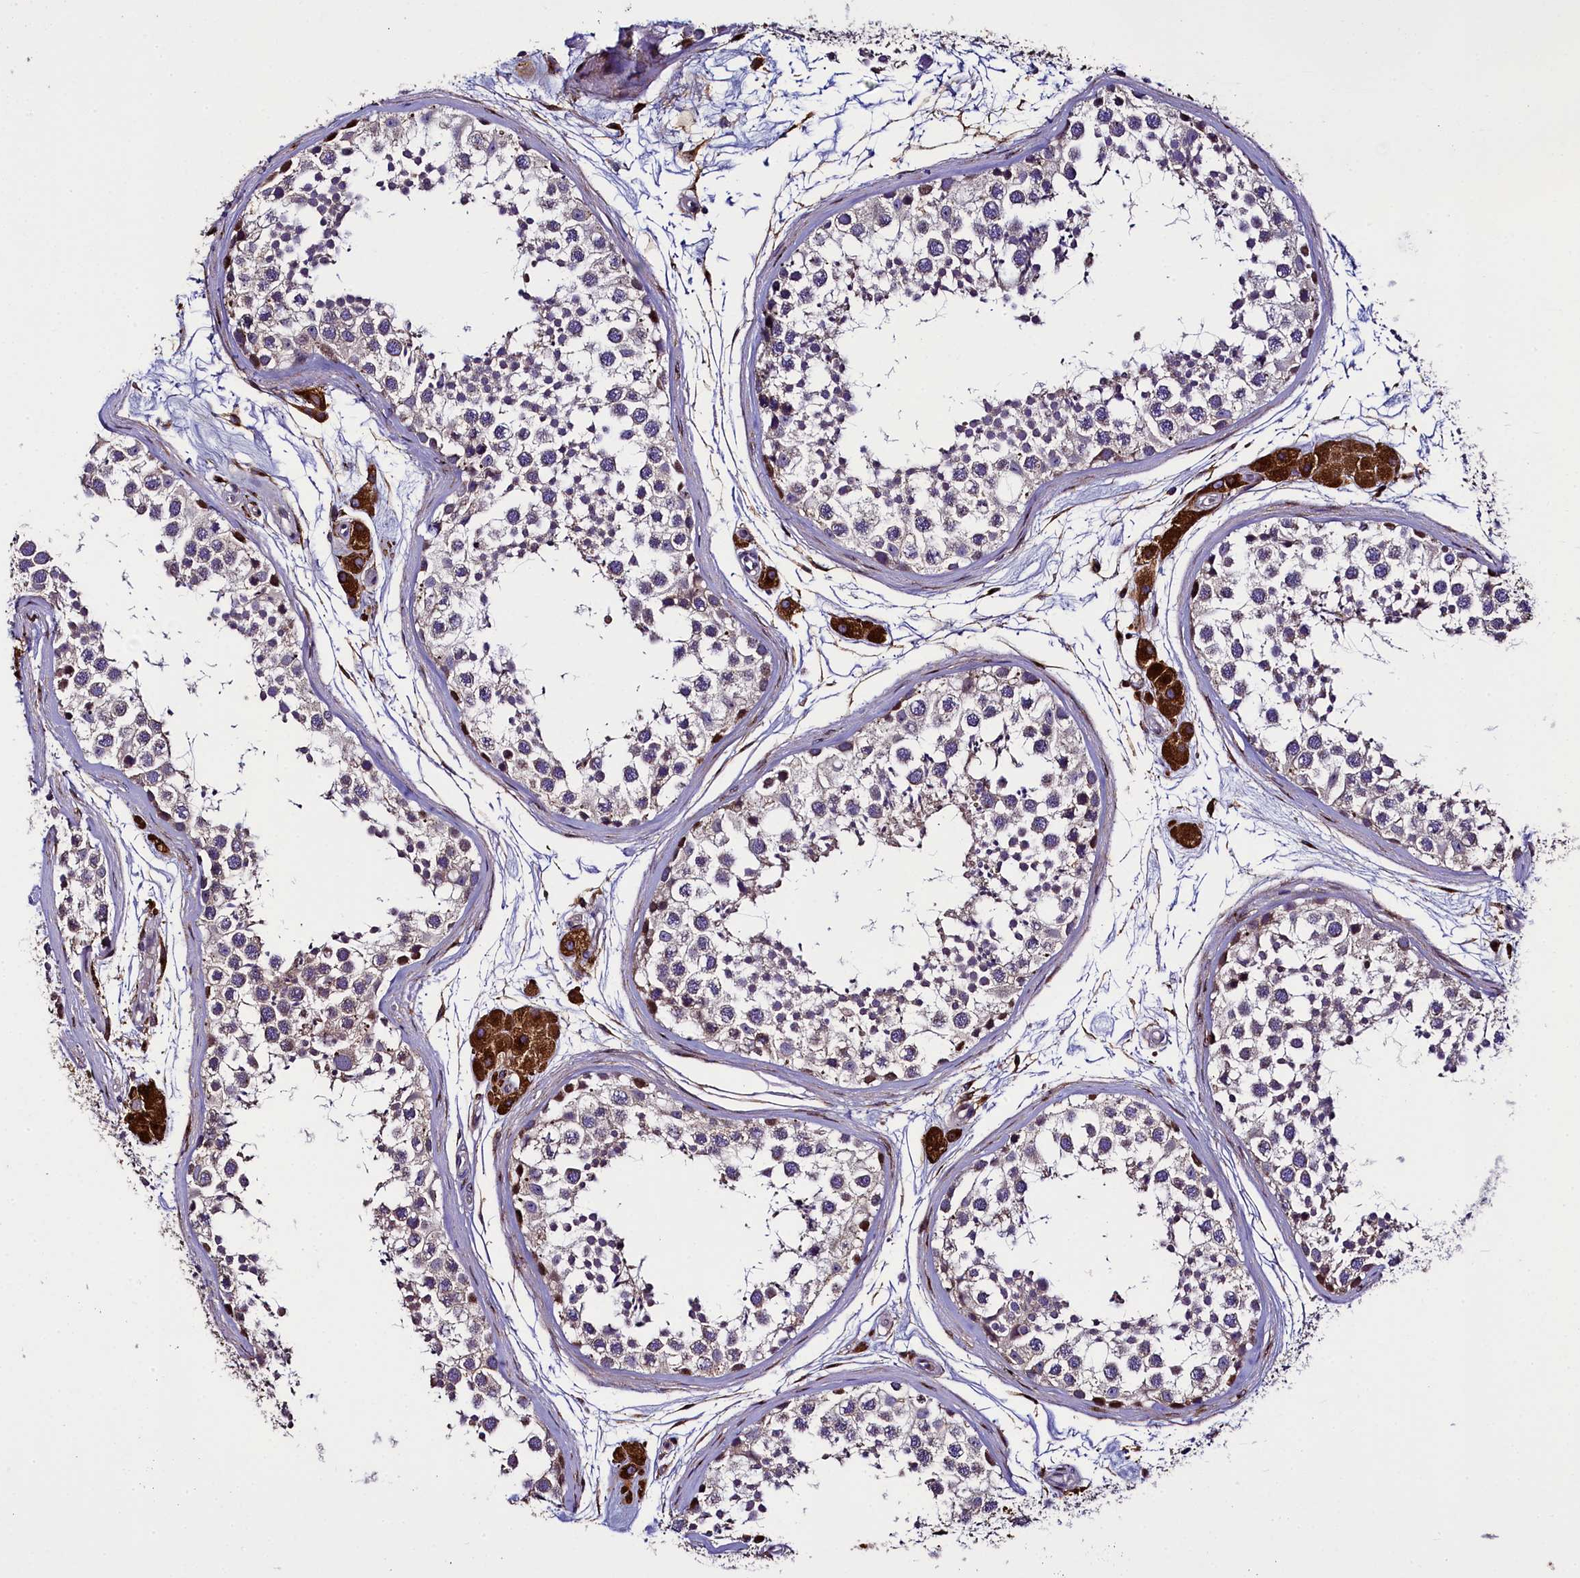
{"staining": {"intensity": "moderate", "quantity": "<25%", "location": "nuclear"}, "tissue": "testis", "cell_type": "Cells in seminiferous ducts", "image_type": "normal", "snomed": [{"axis": "morphology", "description": "Normal tissue, NOS"}, {"axis": "topography", "description": "Testis"}], "caption": "Testis stained with a protein marker demonstrates moderate staining in cells in seminiferous ducts.", "gene": "MRC2", "patient": {"sex": "male", "age": 56}}